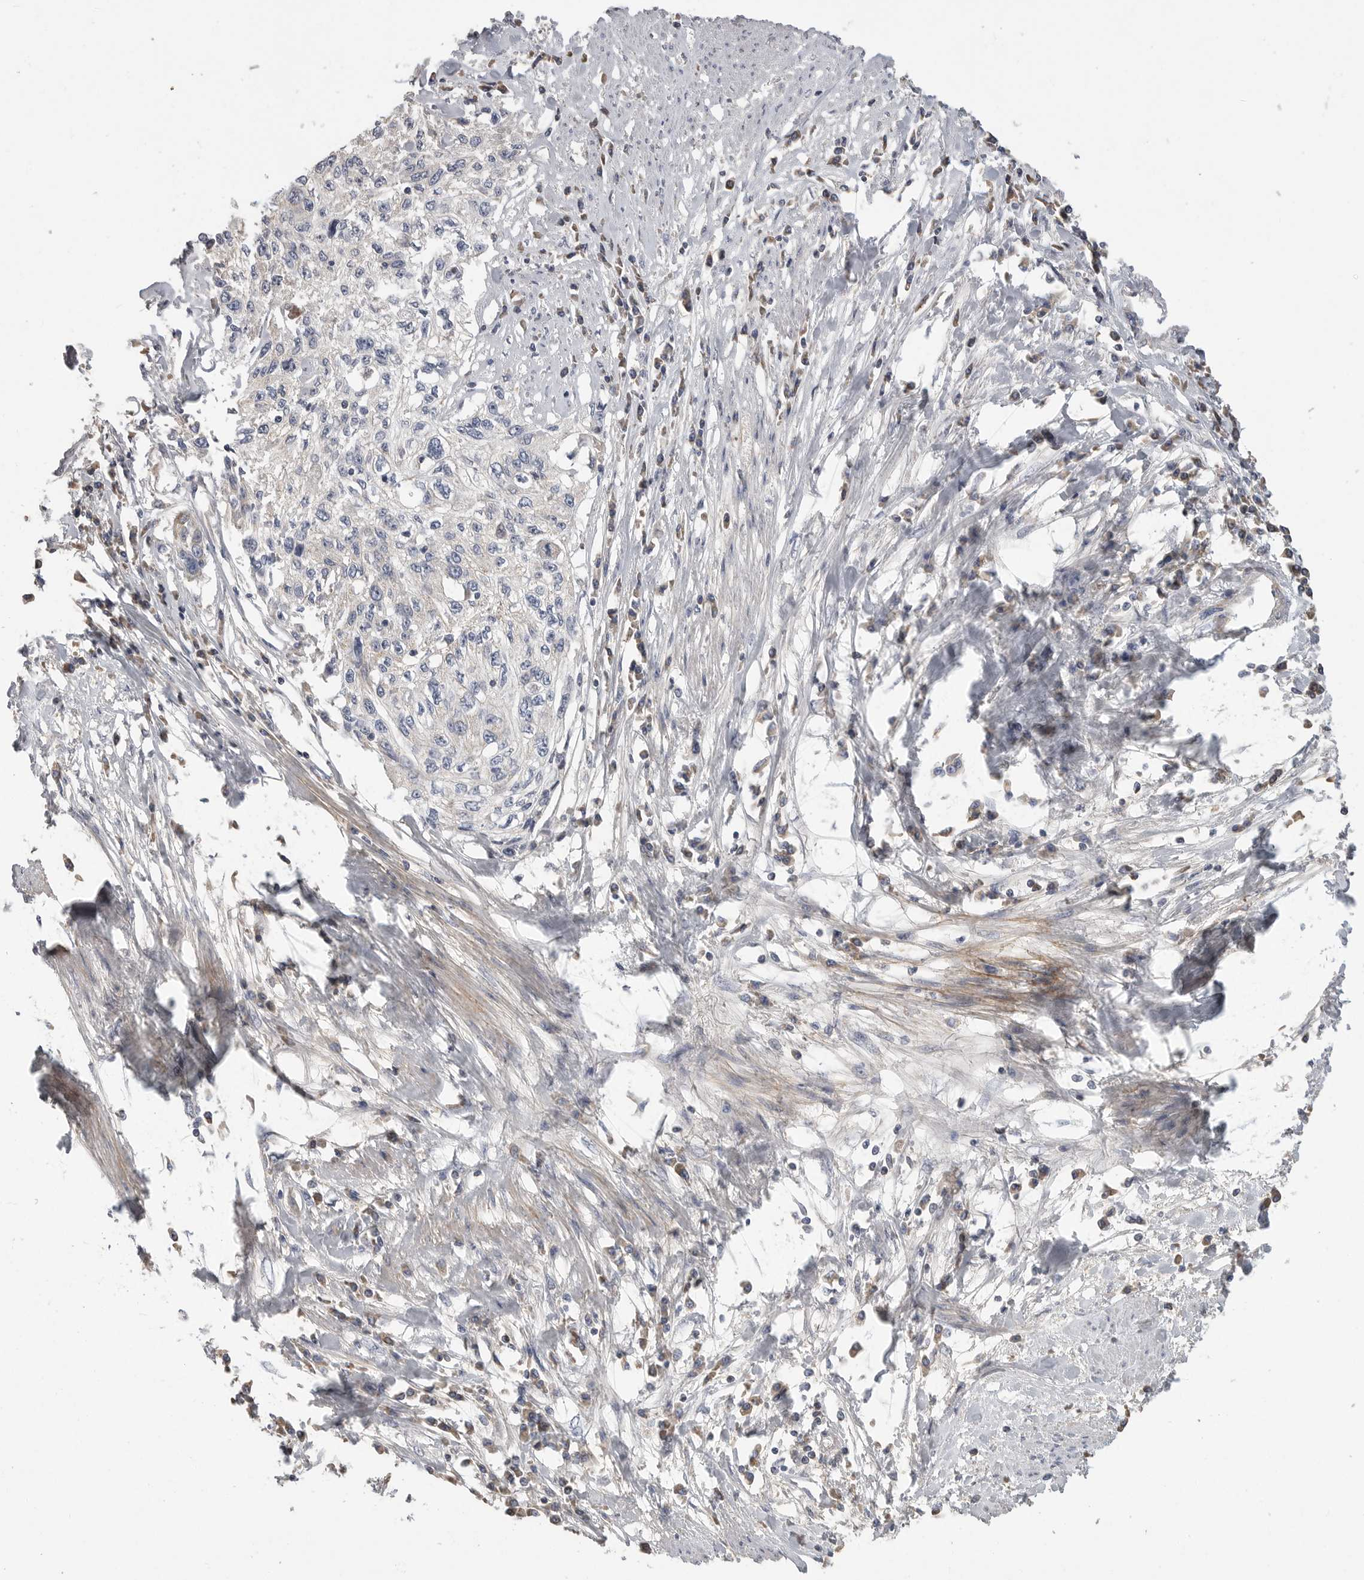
{"staining": {"intensity": "negative", "quantity": "none", "location": "none"}, "tissue": "cervical cancer", "cell_type": "Tumor cells", "image_type": "cancer", "snomed": [{"axis": "morphology", "description": "Squamous cell carcinoma, NOS"}, {"axis": "topography", "description": "Cervix"}], "caption": "Human cervical squamous cell carcinoma stained for a protein using immunohistochemistry demonstrates no expression in tumor cells.", "gene": "SDC3", "patient": {"sex": "female", "age": 57}}